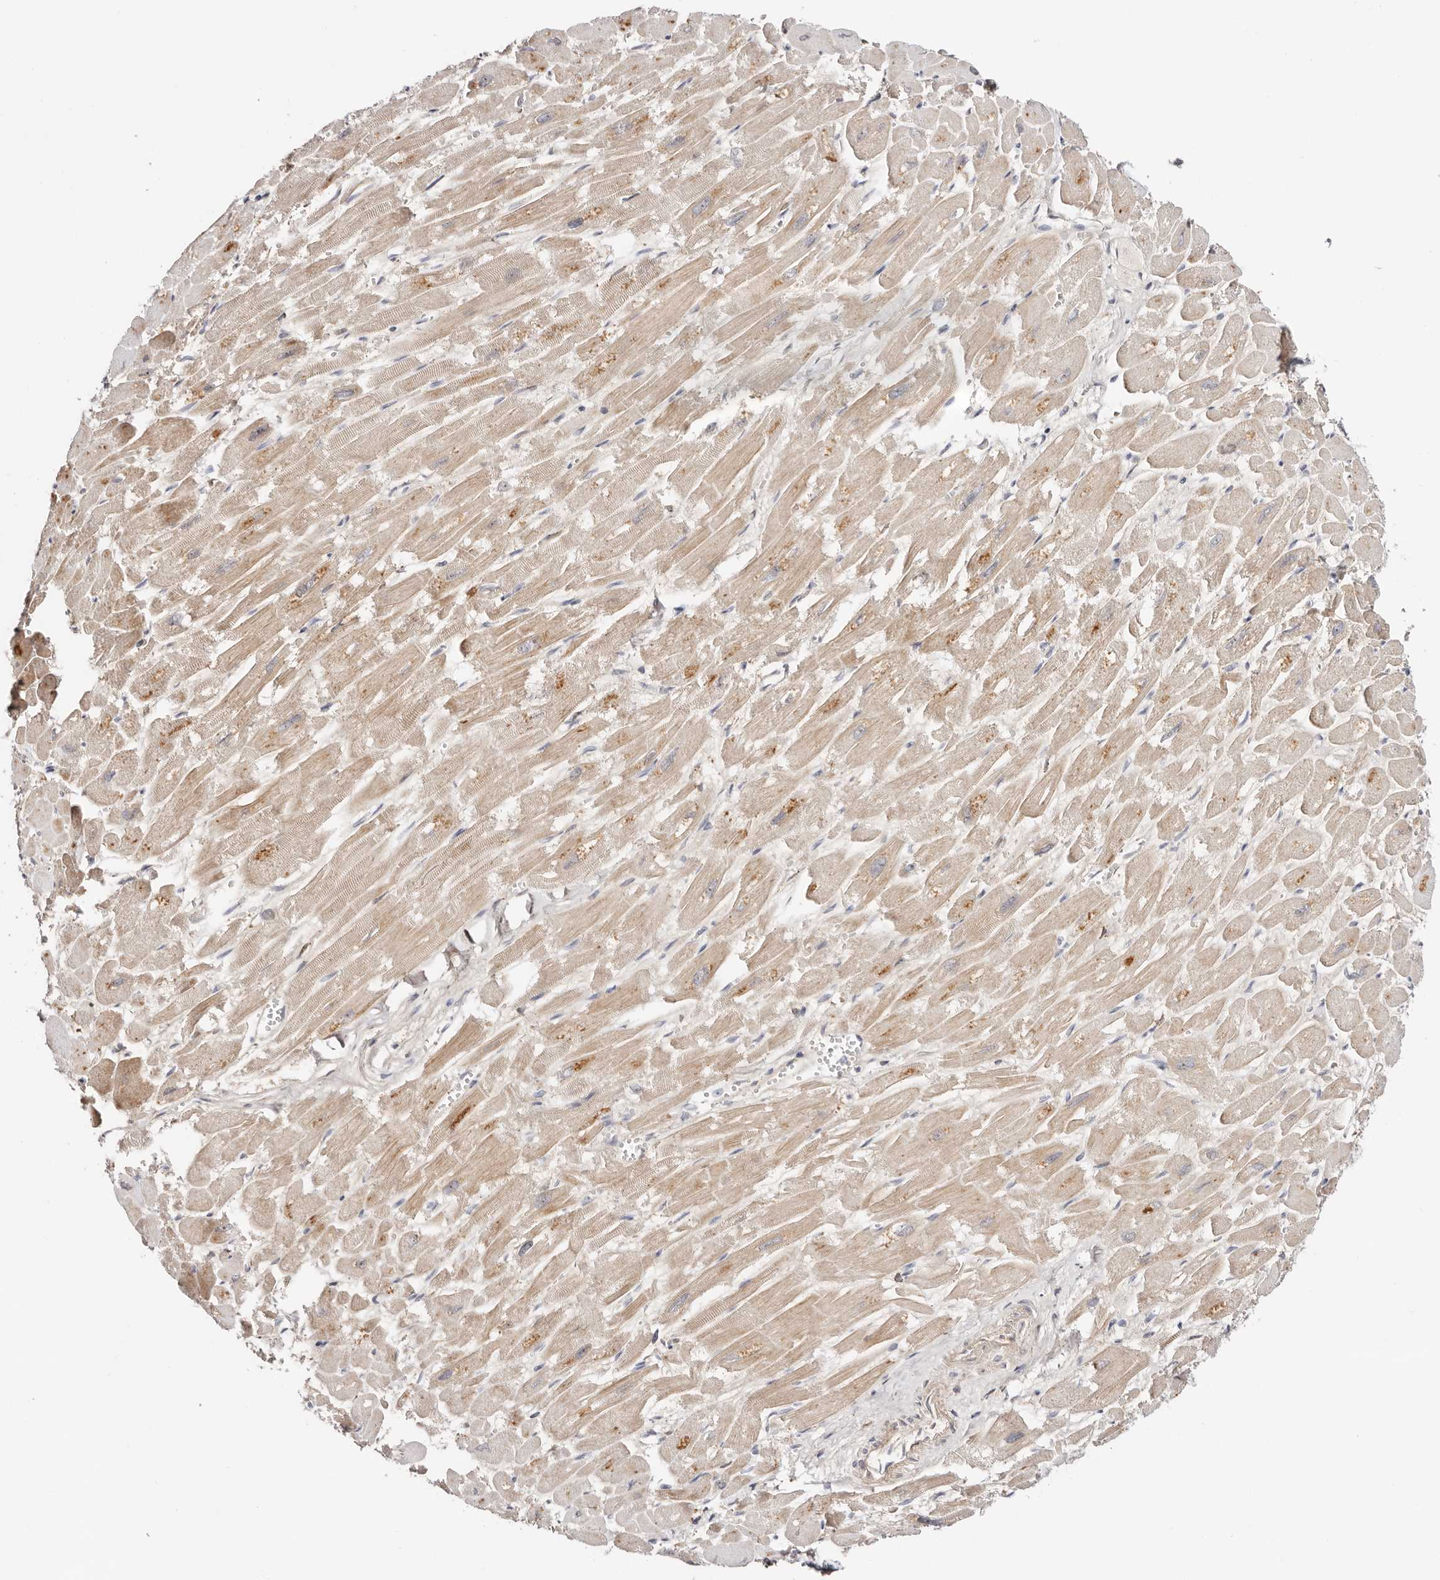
{"staining": {"intensity": "weak", "quantity": ">75%", "location": "cytoplasmic/membranous"}, "tissue": "heart muscle", "cell_type": "Cardiomyocytes", "image_type": "normal", "snomed": [{"axis": "morphology", "description": "Normal tissue, NOS"}, {"axis": "topography", "description": "Heart"}], "caption": "Protein analysis of unremarkable heart muscle displays weak cytoplasmic/membranous positivity in approximately >75% of cardiomyocytes.", "gene": "ODF2L", "patient": {"sex": "male", "age": 54}}